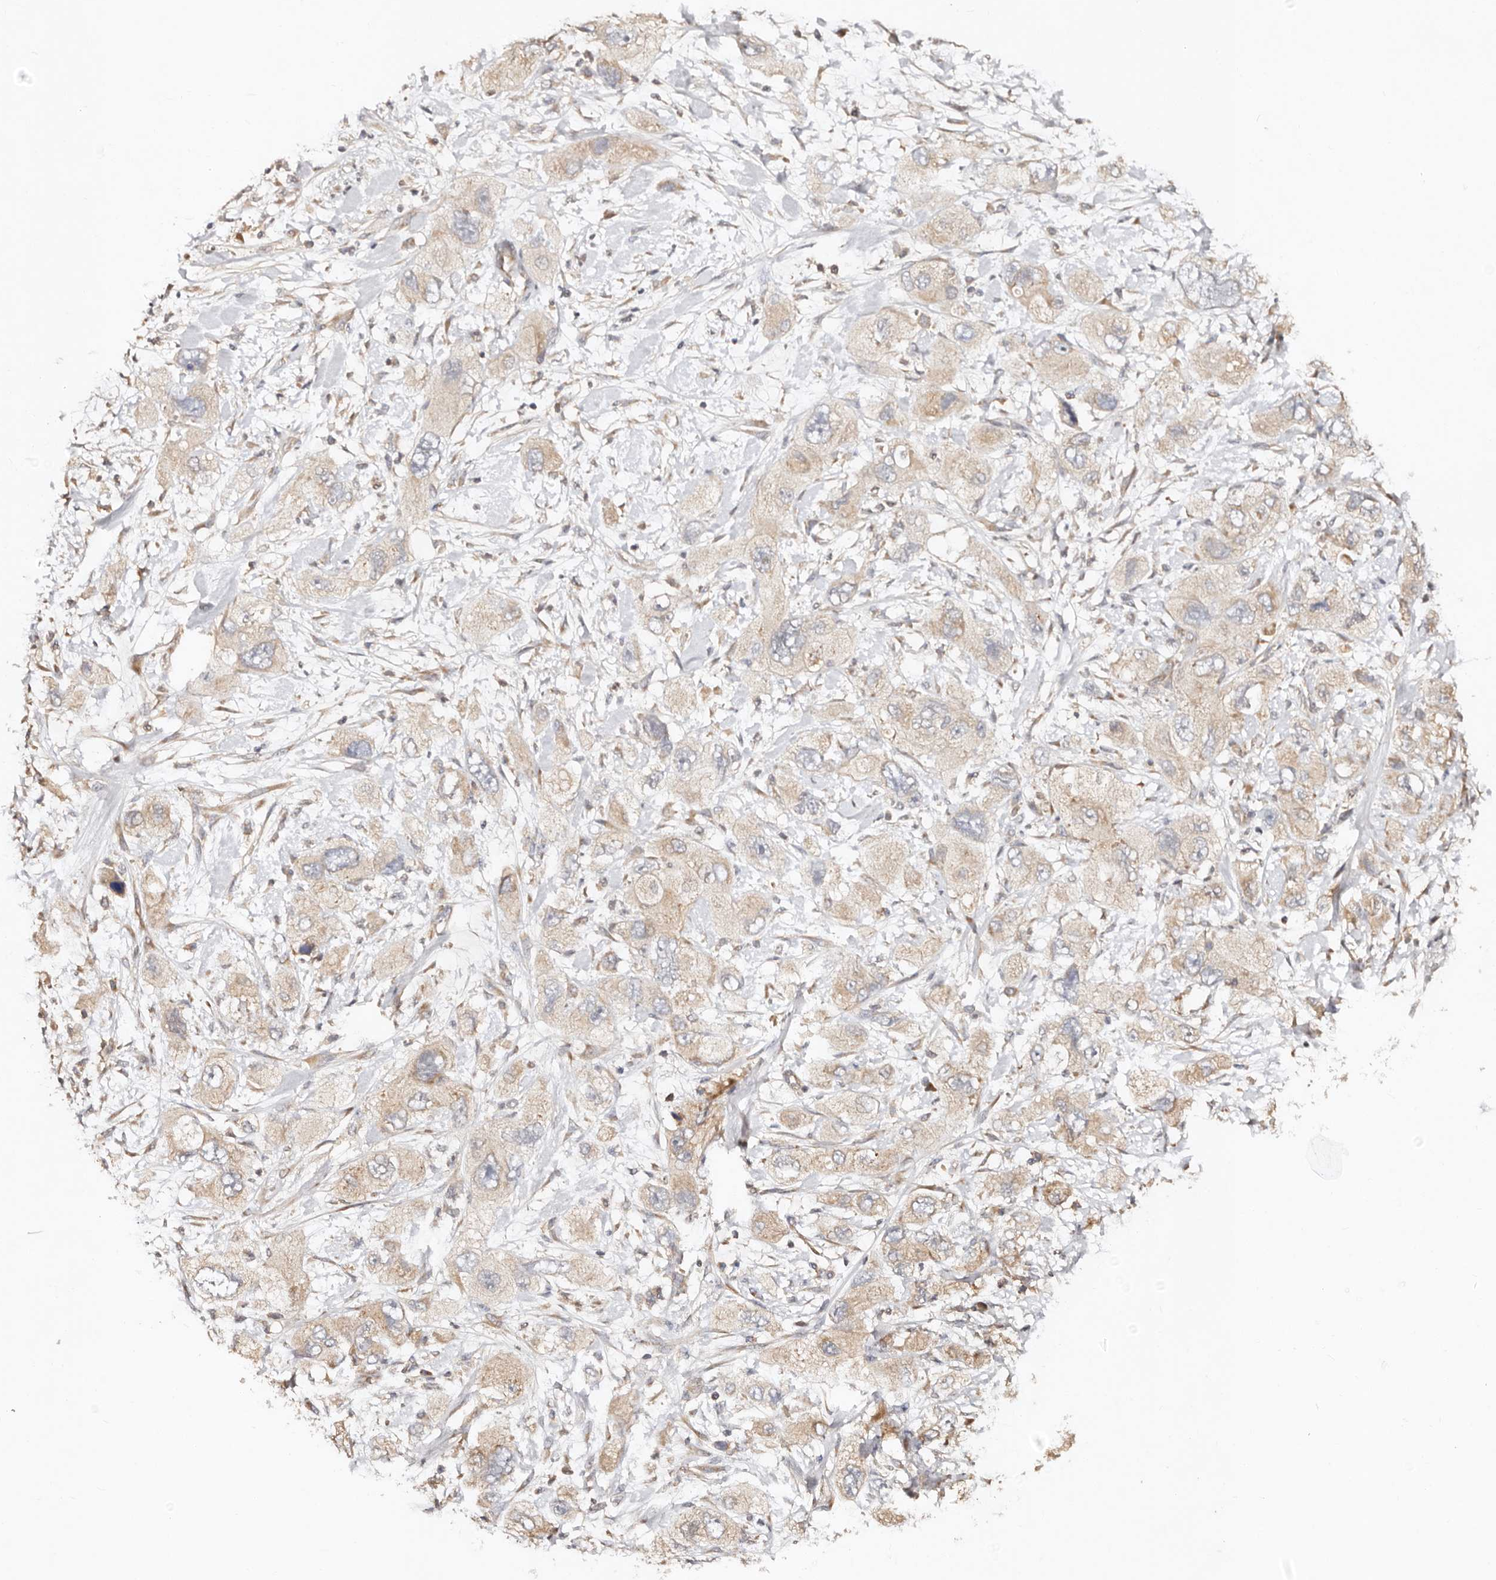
{"staining": {"intensity": "weak", "quantity": "25%-75%", "location": "cytoplasmic/membranous"}, "tissue": "pancreatic cancer", "cell_type": "Tumor cells", "image_type": "cancer", "snomed": [{"axis": "morphology", "description": "Adenocarcinoma, NOS"}, {"axis": "topography", "description": "Pancreas"}], "caption": "Immunohistochemical staining of pancreatic cancer shows low levels of weak cytoplasmic/membranous expression in about 25%-75% of tumor cells. The staining was performed using DAB to visualize the protein expression in brown, while the nuclei were stained in blue with hematoxylin (Magnification: 20x).", "gene": "DENND11", "patient": {"sex": "female", "age": 73}}